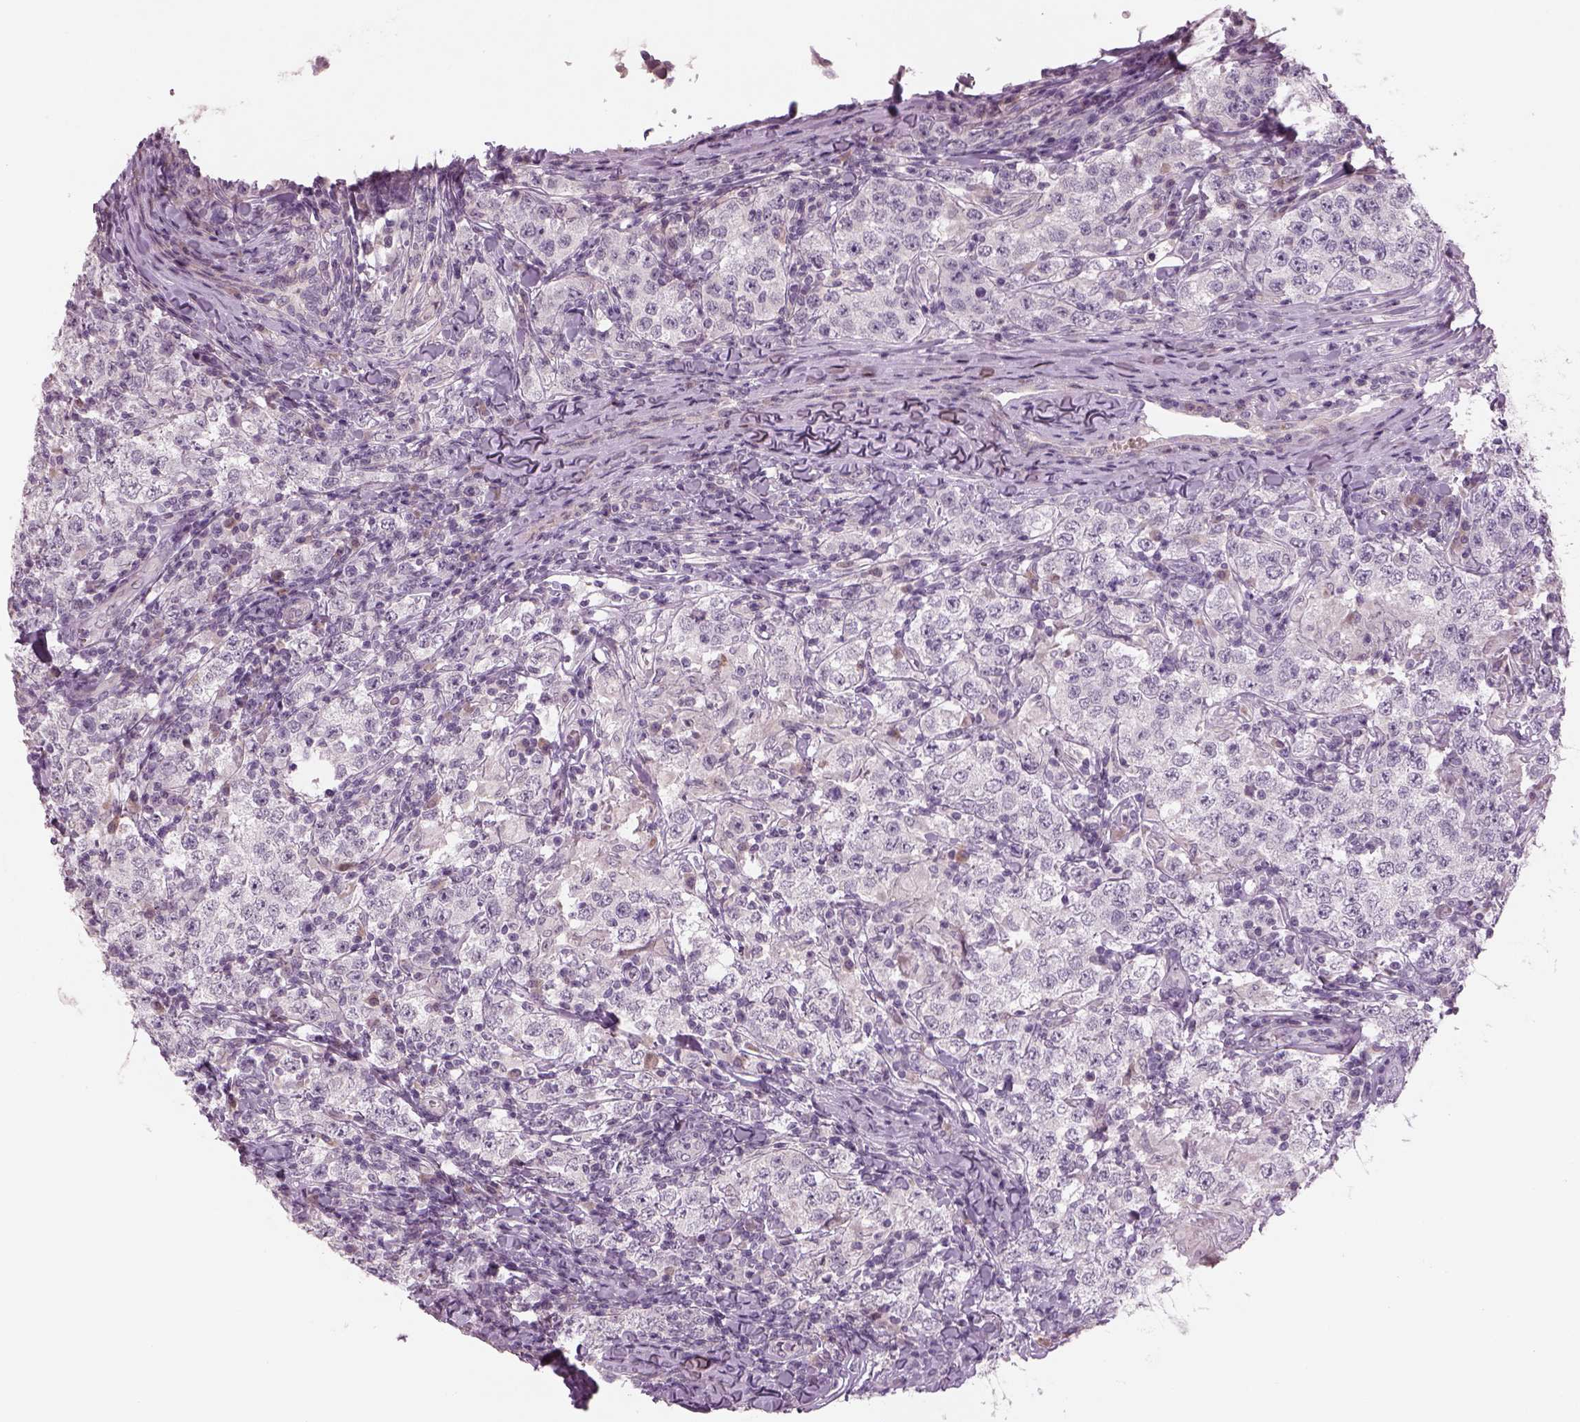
{"staining": {"intensity": "negative", "quantity": "none", "location": "none"}, "tissue": "testis cancer", "cell_type": "Tumor cells", "image_type": "cancer", "snomed": [{"axis": "morphology", "description": "Seminoma, NOS"}, {"axis": "morphology", "description": "Carcinoma, Embryonal, NOS"}, {"axis": "topography", "description": "Testis"}], "caption": "The micrograph displays no significant staining in tumor cells of embryonal carcinoma (testis). (DAB IHC visualized using brightfield microscopy, high magnification).", "gene": "PENK", "patient": {"sex": "male", "age": 41}}